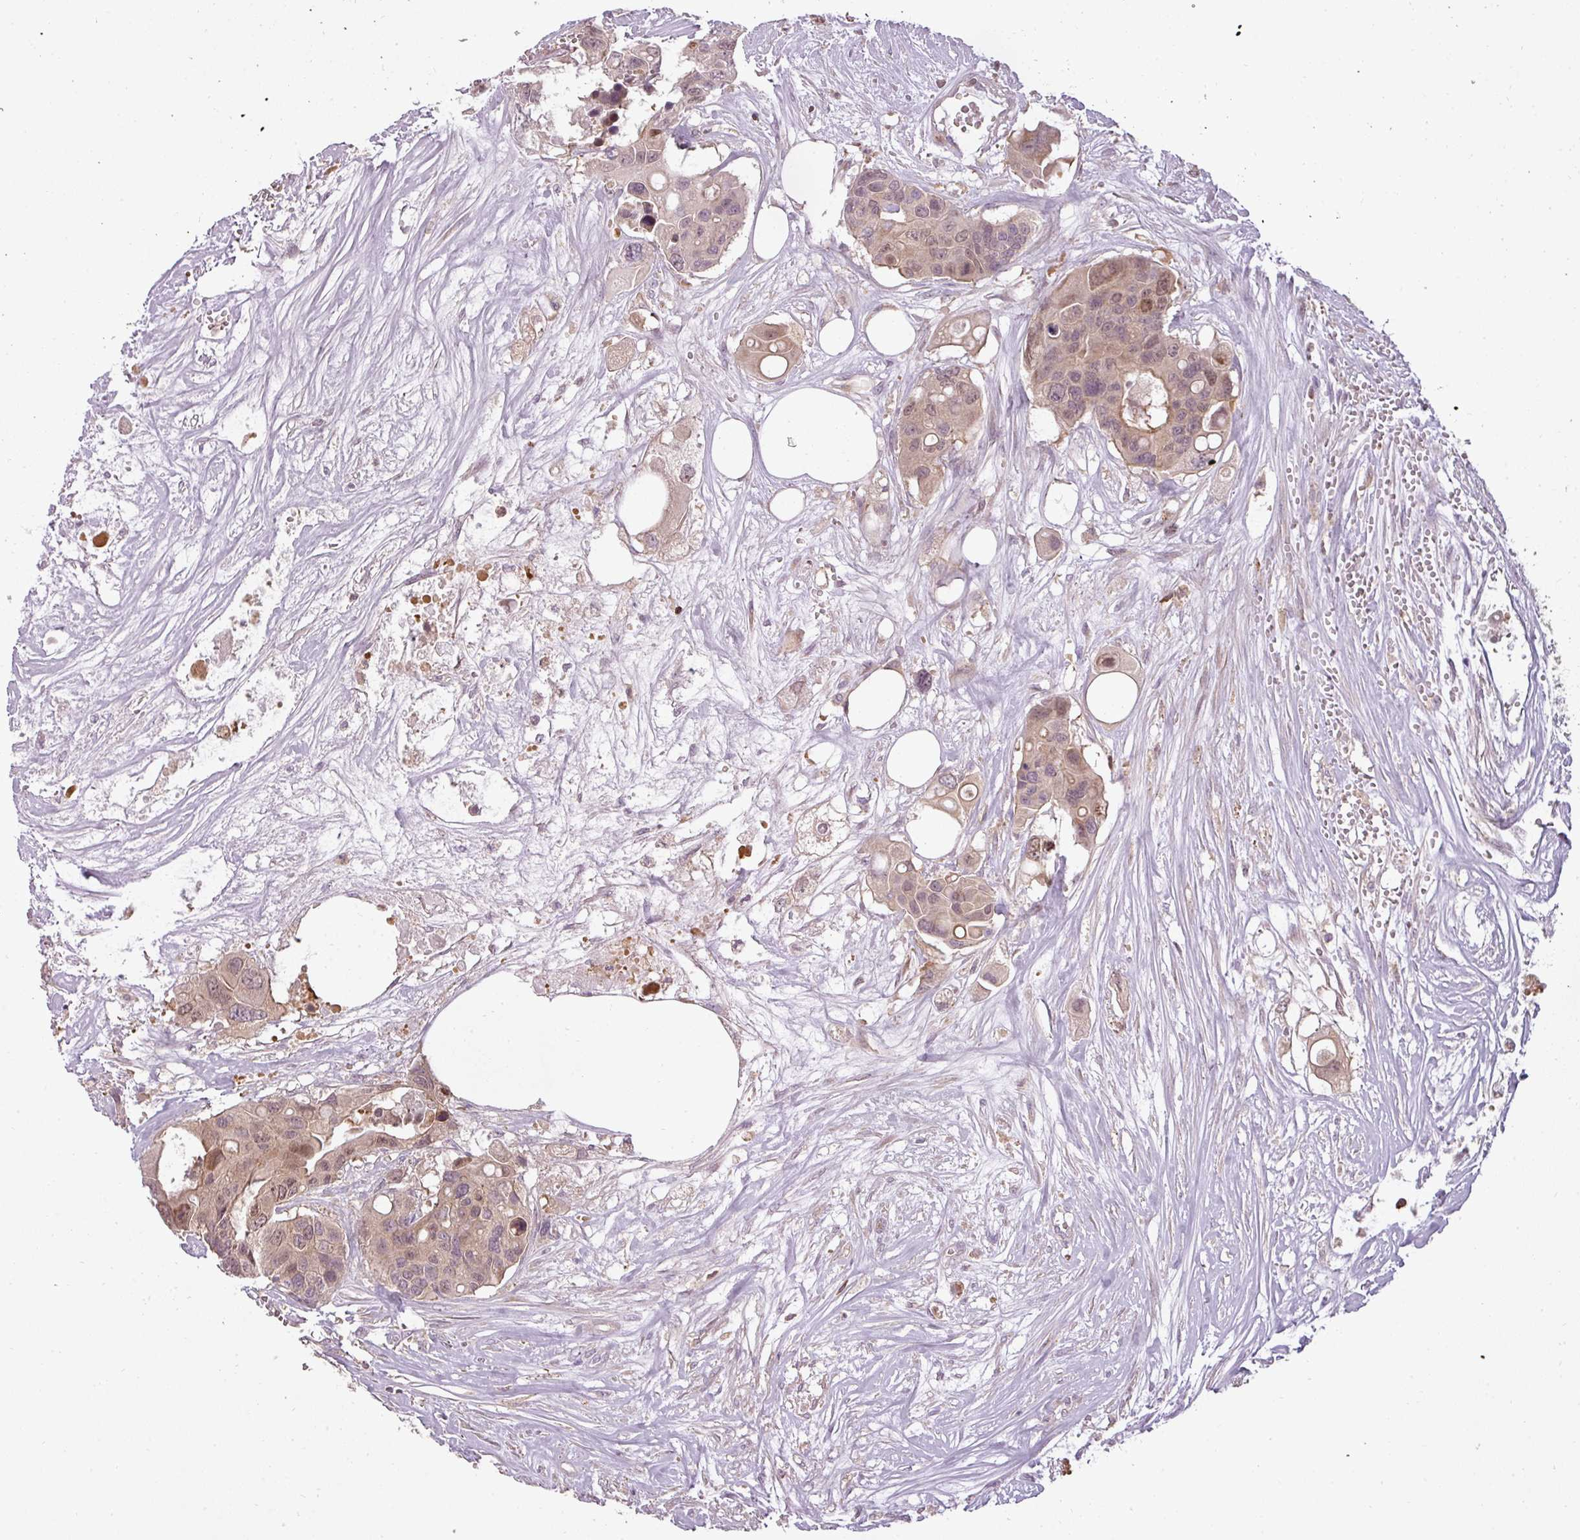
{"staining": {"intensity": "moderate", "quantity": "25%-75%", "location": "cytoplasmic/membranous,nuclear"}, "tissue": "colorectal cancer", "cell_type": "Tumor cells", "image_type": "cancer", "snomed": [{"axis": "morphology", "description": "Adenocarcinoma, NOS"}, {"axis": "topography", "description": "Colon"}], "caption": "Immunohistochemistry (IHC) of colorectal cancer reveals medium levels of moderate cytoplasmic/membranous and nuclear positivity in about 25%-75% of tumor cells. (IHC, brightfield microscopy, high magnification).", "gene": "STK4", "patient": {"sex": "male", "age": 77}}